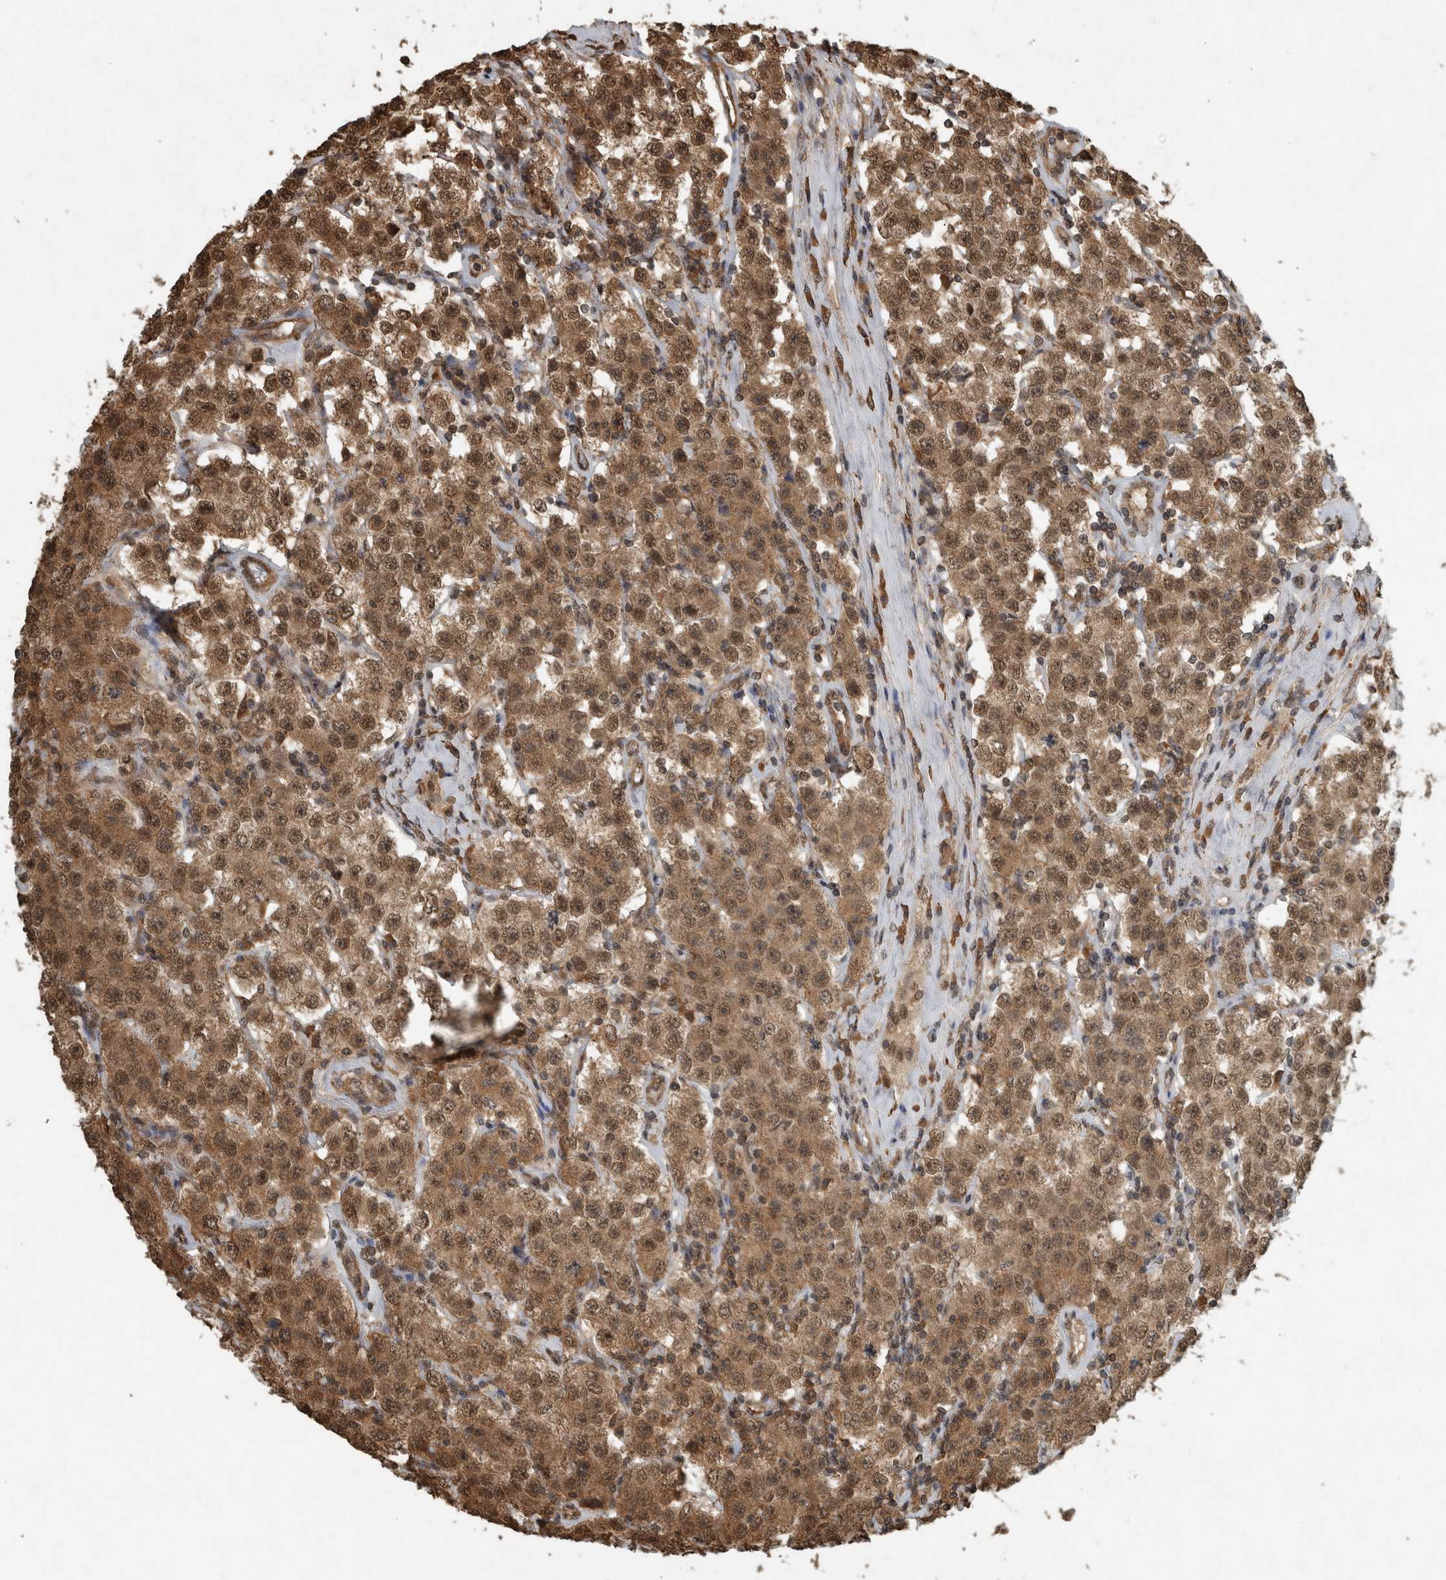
{"staining": {"intensity": "moderate", "quantity": ">75%", "location": "cytoplasmic/membranous,nuclear"}, "tissue": "testis cancer", "cell_type": "Tumor cells", "image_type": "cancer", "snomed": [{"axis": "morphology", "description": "Seminoma, NOS"}, {"axis": "topography", "description": "Testis"}], "caption": "Human testis cancer (seminoma) stained for a protein (brown) displays moderate cytoplasmic/membranous and nuclear positive expression in approximately >75% of tumor cells.", "gene": "ARHGEF12", "patient": {"sex": "male", "age": 52}}